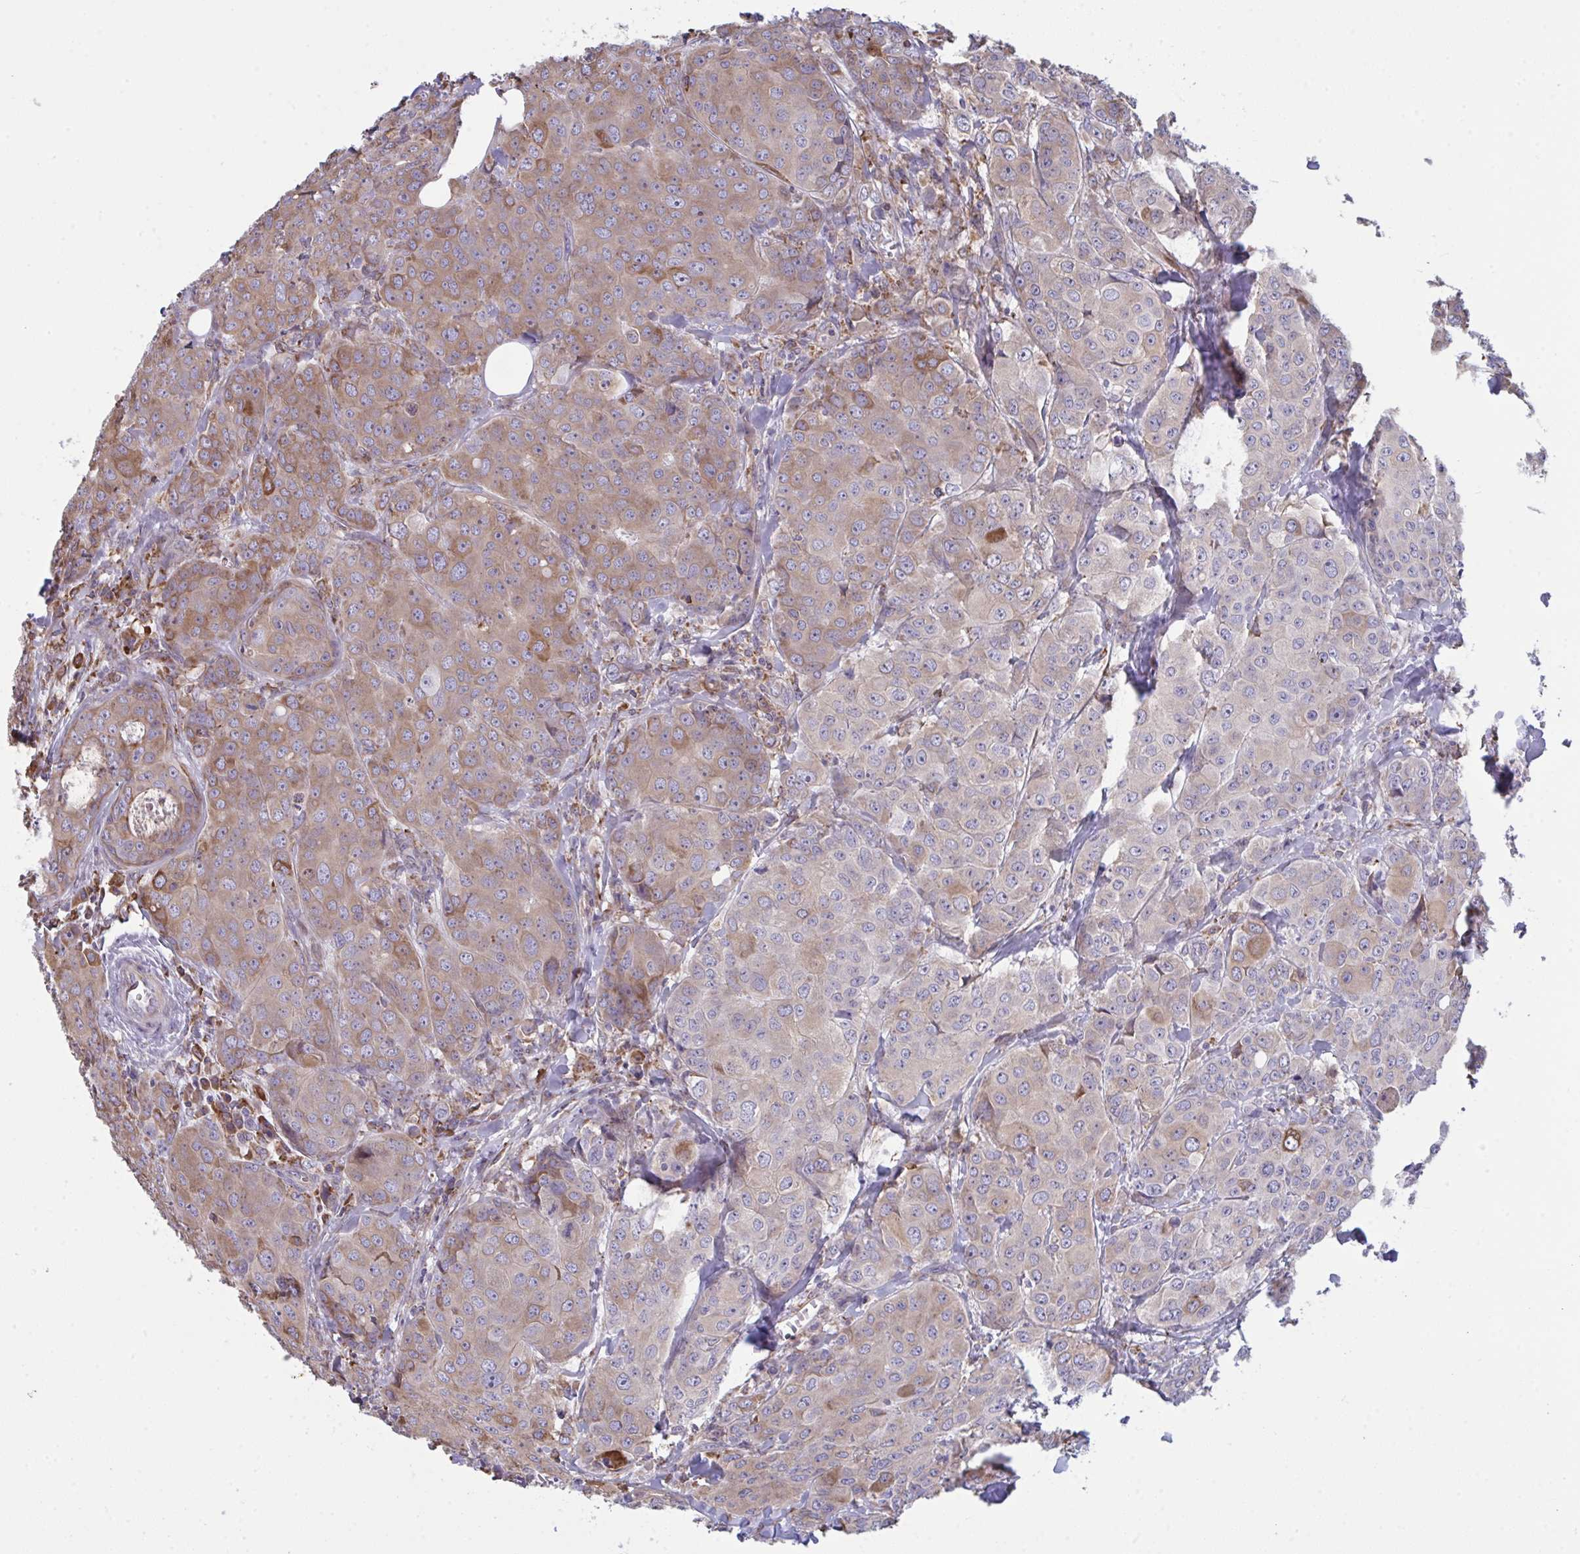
{"staining": {"intensity": "weak", "quantity": "25%-75%", "location": "cytoplasmic/membranous"}, "tissue": "breast cancer", "cell_type": "Tumor cells", "image_type": "cancer", "snomed": [{"axis": "morphology", "description": "Duct carcinoma"}, {"axis": "topography", "description": "Breast"}], "caption": "A brown stain highlights weak cytoplasmic/membranous positivity of a protein in human breast intraductal carcinoma tumor cells. (DAB (3,3'-diaminobenzidine) = brown stain, brightfield microscopy at high magnification).", "gene": "MYMK", "patient": {"sex": "female", "age": 43}}